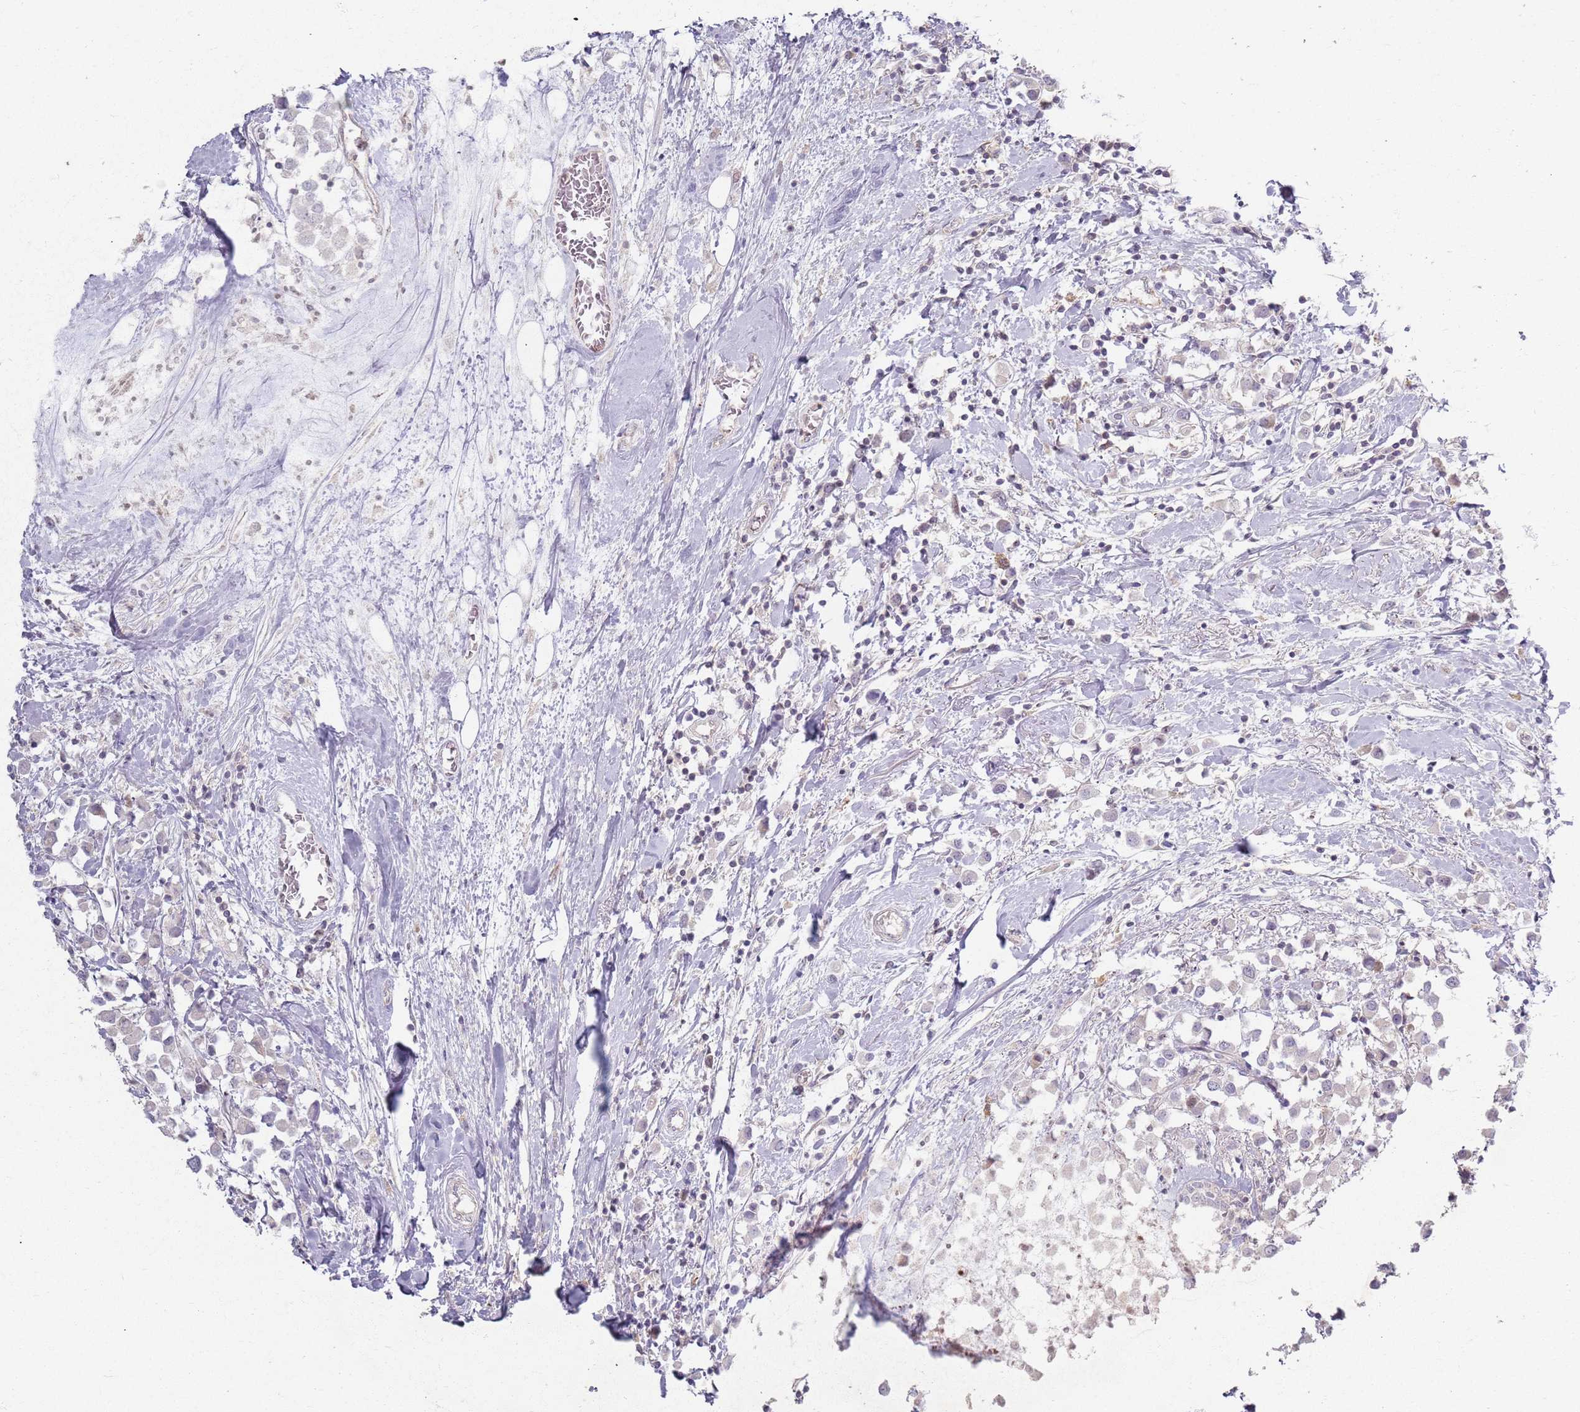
{"staining": {"intensity": "negative", "quantity": "none", "location": "none"}, "tissue": "breast cancer", "cell_type": "Tumor cells", "image_type": "cancer", "snomed": [{"axis": "morphology", "description": "Duct carcinoma"}, {"axis": "topography", "description": "Breast"}], "caption": "Immunohistochemistry histopathology image of human infiltrating ductal carcinoma (breast) stained for a protein (brown), which displays no staining in tumor cells. The staining was performed using DAB (3,3'-diaminobenzidine) to visualize the protein expression in brown, while the nuclei were stained in blue with hematoxylin (Magnification: 20x).", "gene": "ZDHHC2", "patient": {"sex": "female", "age": 61}}